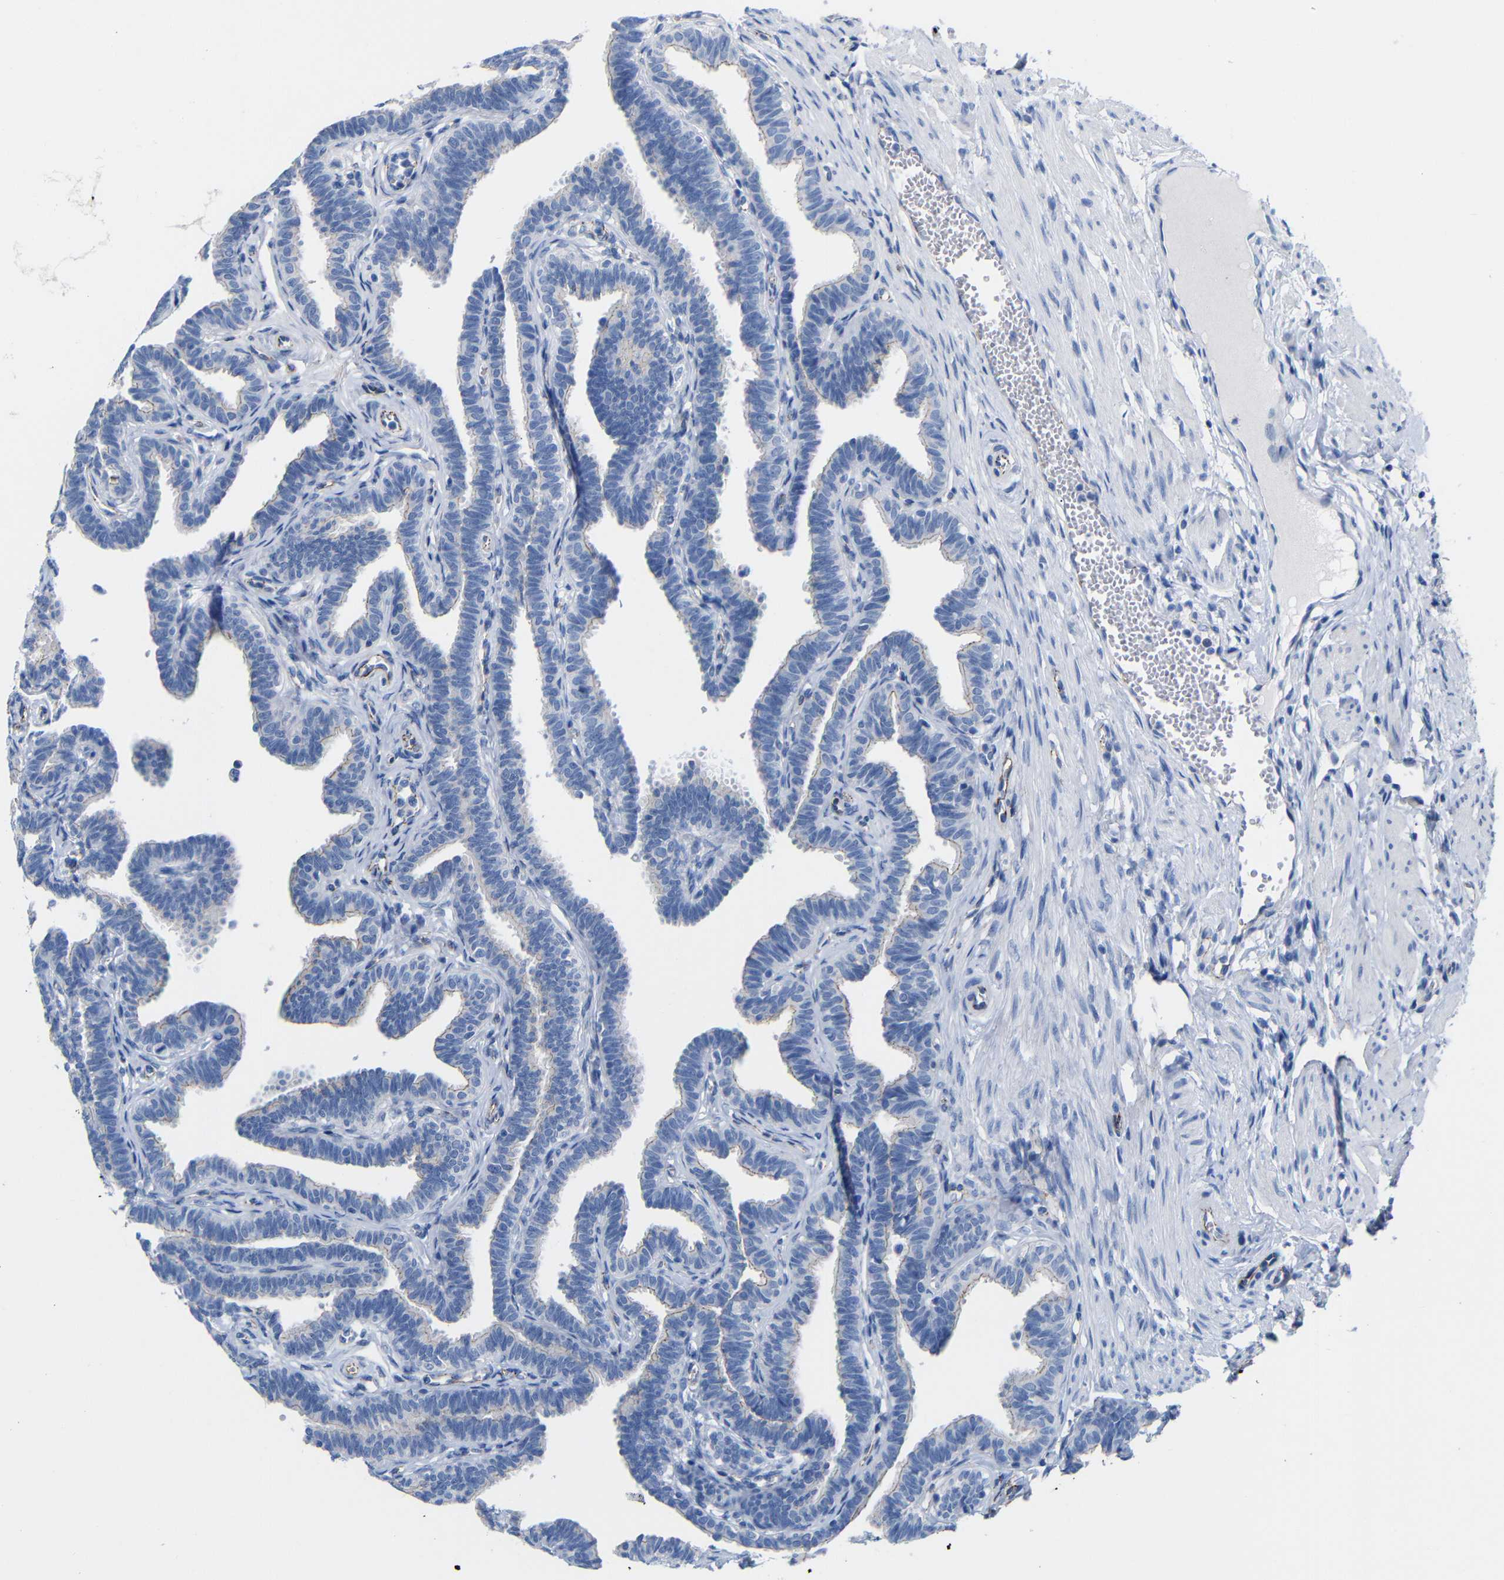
{"staining": {"intensity": "weak", "quantity": "25%-75%", "location": "cytoplasmic/membranous"}, "tissue": "fallopian tube", "cell_type": "Glandular cells", "image_type": "normal", "snomed": [{"axis": "morphology", "description": "Normal tissue, NOS"}, {"axis": "topography", "description": "Fallopian tube"}, {"axis": "topography", "description": "Ovary"}], "caption": "Immunohistochemistry (IHC) photomicrograph of benign fallopian tube stained for a protein (brown), which displays low levels of weak cytoplasmic/membranous positivity in about 25%-75% of glandular cells.", "gene": "CGNL1", "patient": {"sex": "female", "age": 23}}